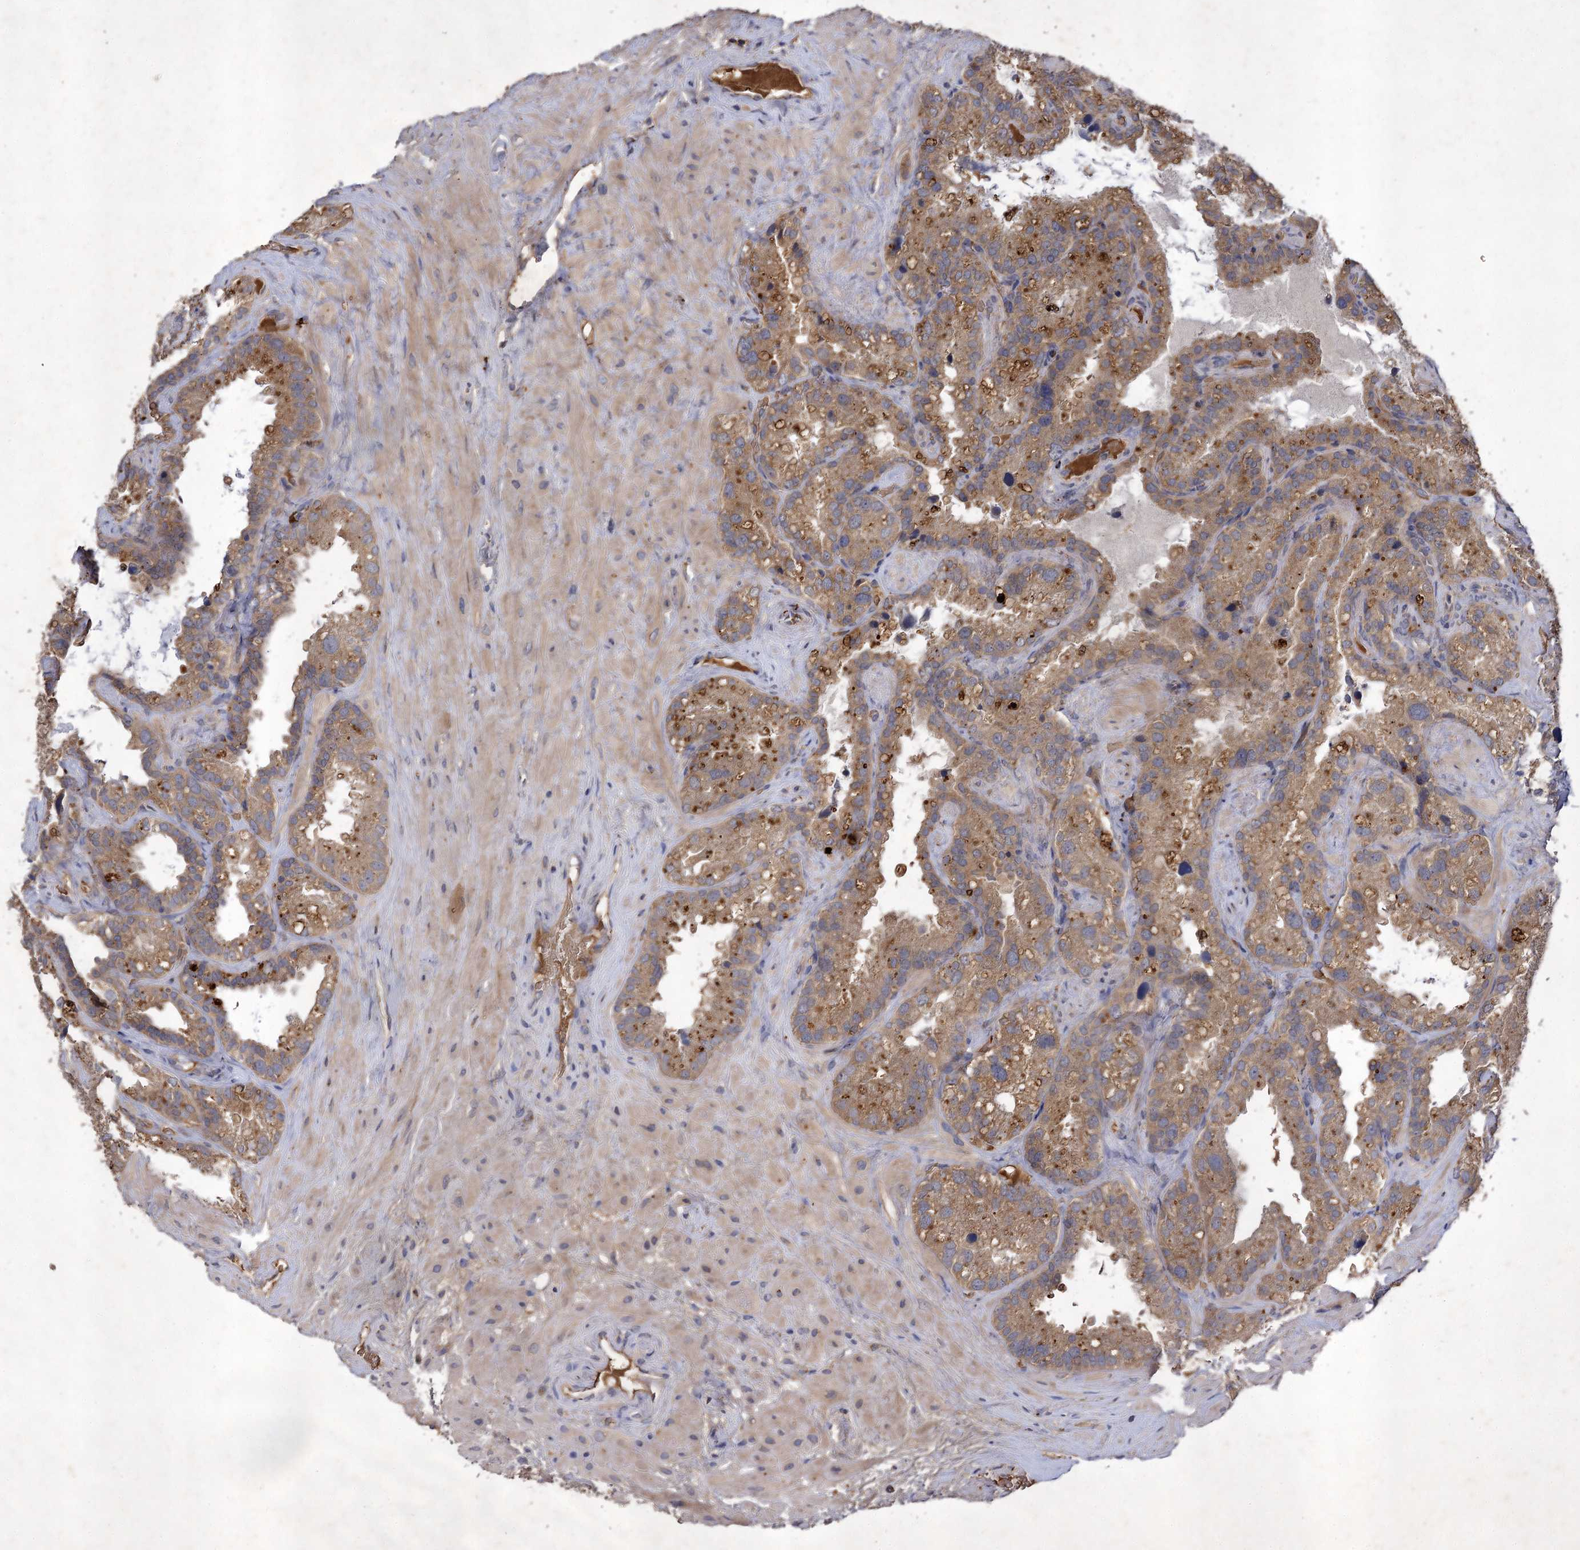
{"staining": {"intensity": "moderate", "quantity": ">75%", "location": "cytoplasmic/membranous"}, "tissue": "seminal vesicle", "cell_type": "Glandular cells", "image_type": "normal", "snomed": [{"axis": "morphology", "description": "Normal tissue, NOS"}, {"axis": "topography", "description": "Prostate"}, {"axis": "topography", "description": "Seminal veicle"}], "caption": "An image of human seminal vesicle stained for a protein exhibits moderate cytoplasmic/membranous brown staining in glandular cells.", "gene": "USP50", "patient": {"sex": "male", "age": 68}}